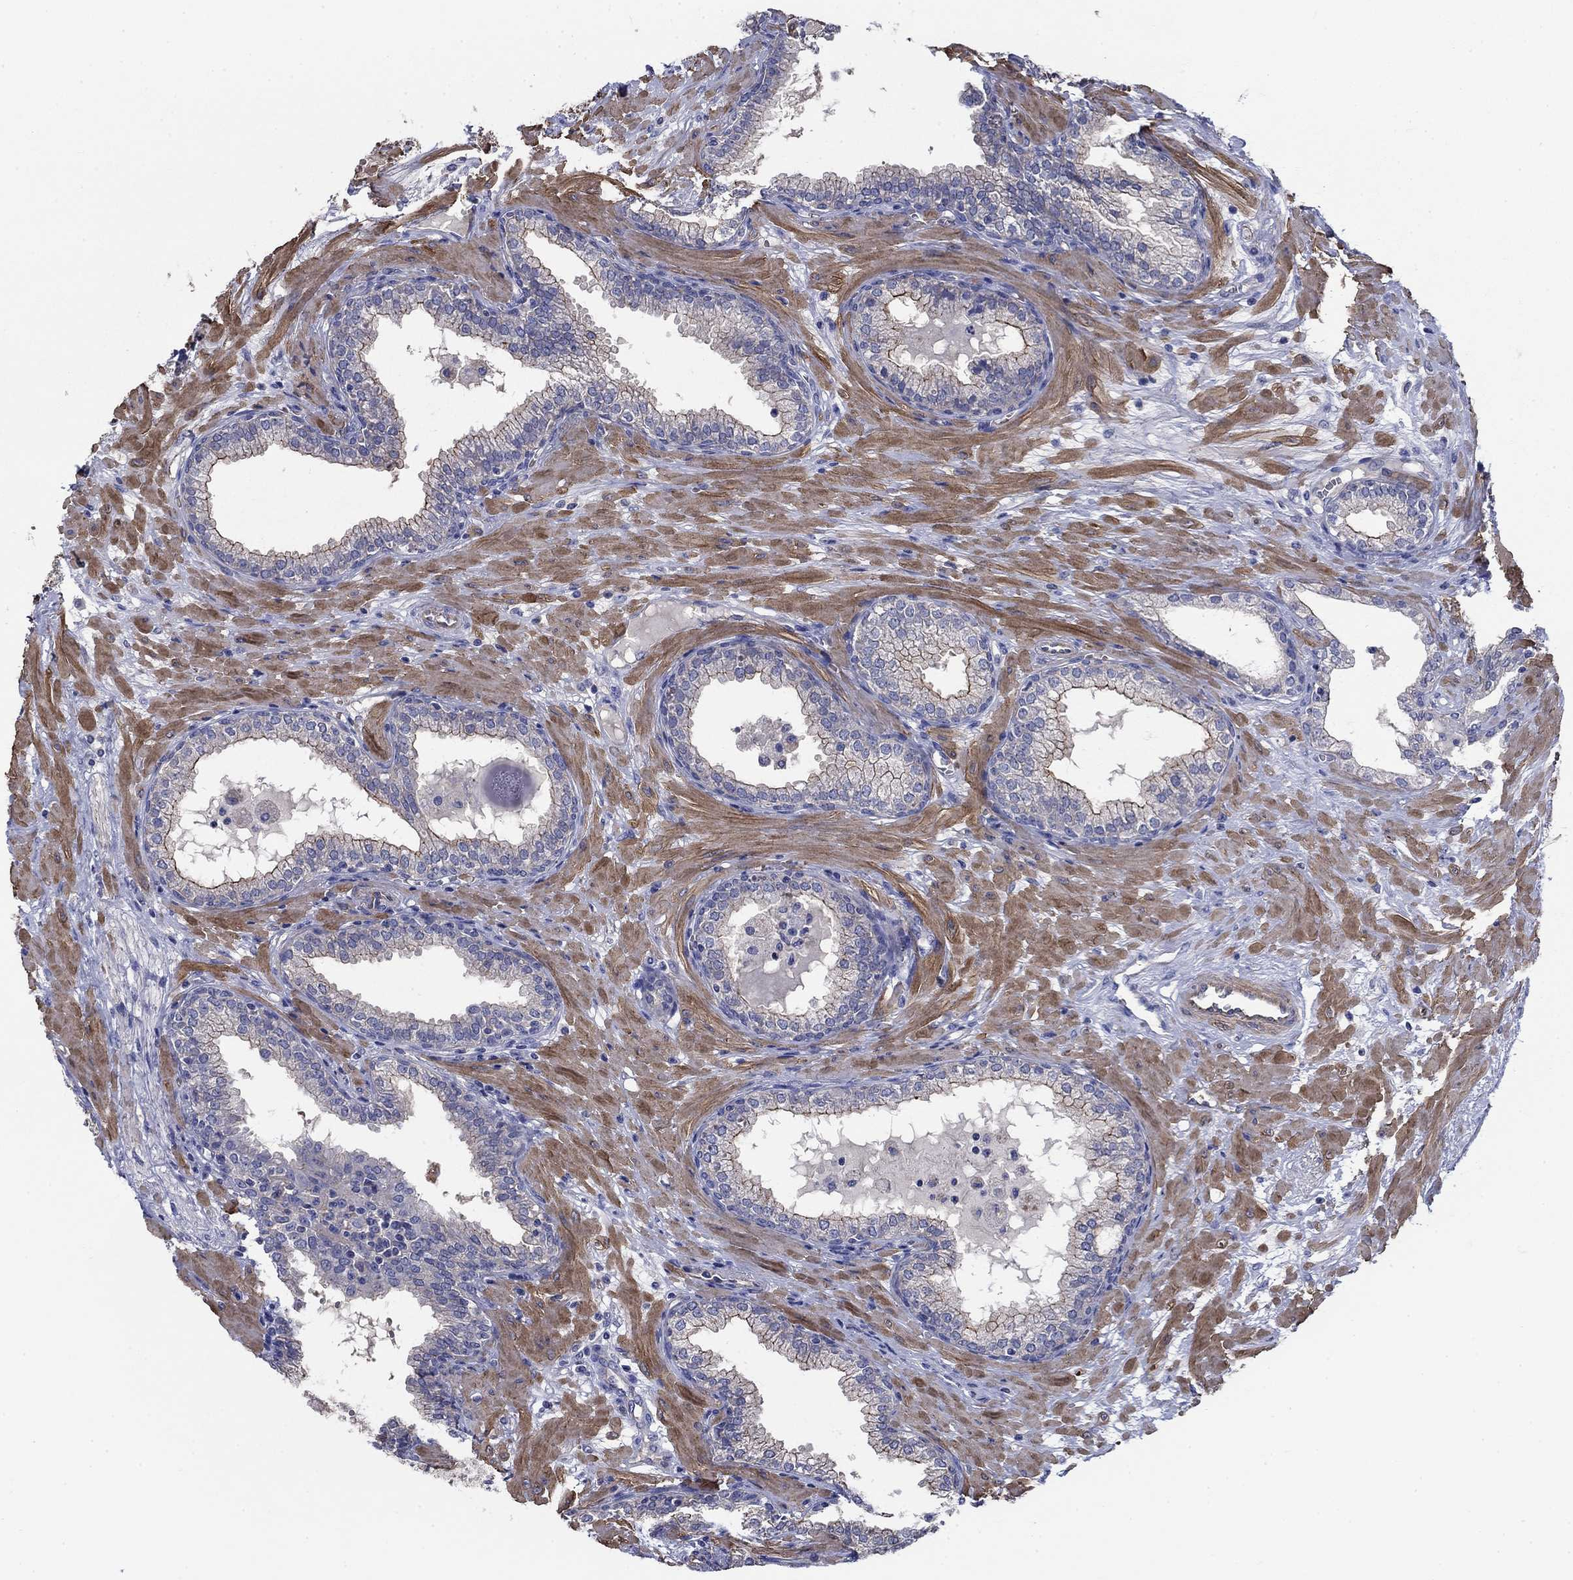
{"staining": {"intensity": "moderate", "quantity": "<25%", "location": "cytoplasmic/membranous"}, "tissue": "prostate", "cell_type": "Glandular cells", "image_type": "normal", "snomed": [{"axis": "morphology", "description": "Normal tissue, NOS"}, {"axis": "topography", "description": "Prostate"}], "caption": "The histopathology image displays a brown stain indicating the presence of a protein in the cytoplasmic/membranous of glandular cells in prostate.", "gene": "FLNC", "patient": {"sex": "male", "age": 64}}